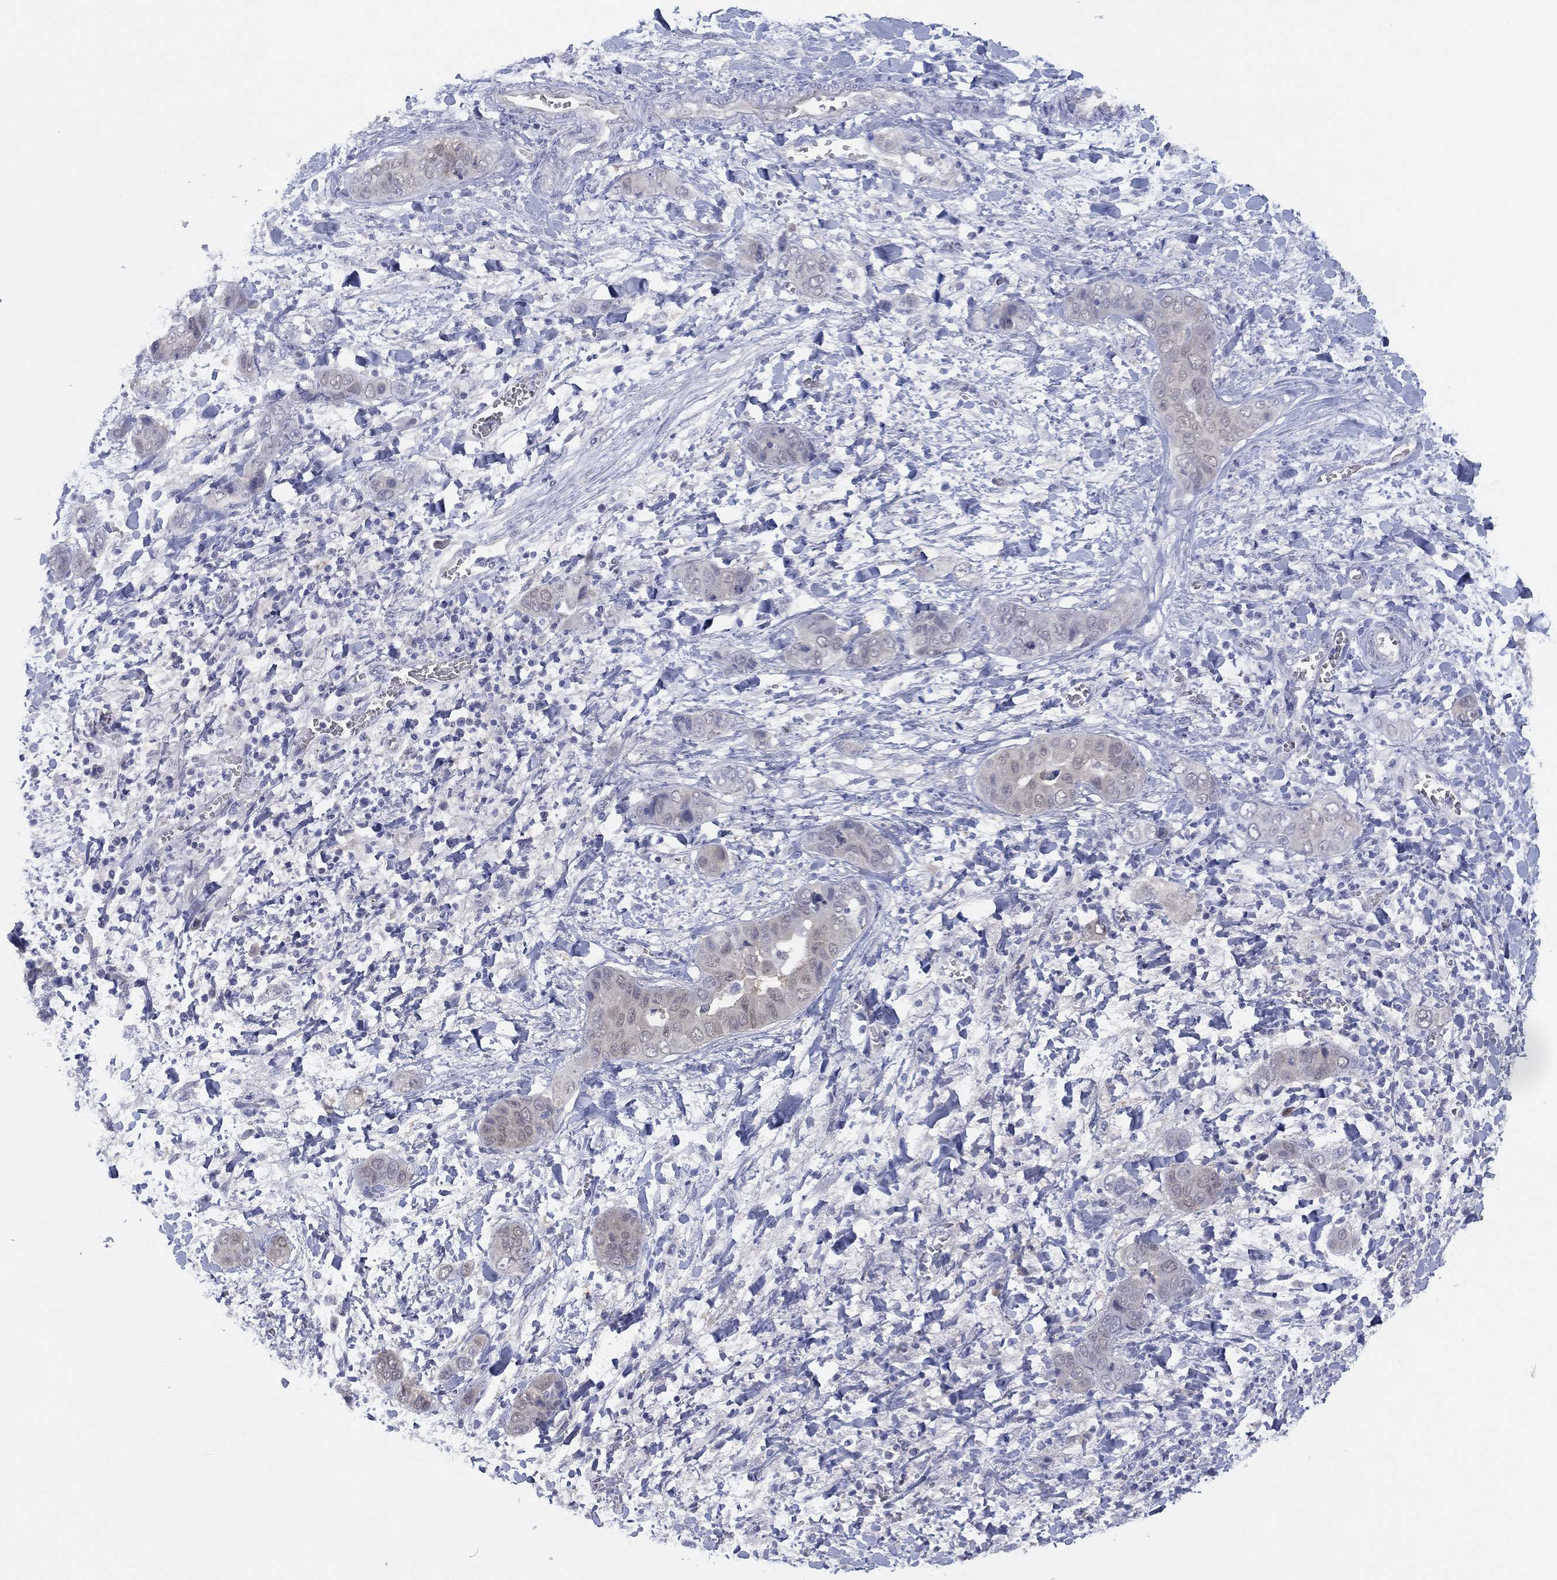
{"staining": {"intensity": "weak", "quantity": "<25%", "location": "cytoplasmic/membranous"}, "tissue": "liver cancer", "cell_type": "Tumor cells", "image_type": "cancer", "snomed": [{"axis": "morphology", "description": "Cholangiocarcinoma"}, {"axis": "topography", "description": "Liver"}], "caption": "High magnification brightfield microscopy of liver cholangiocarcinoma stained with DAB (3,3'-diaminobenzidine) (brown) and counterstained with hematoxylin (blue): tumor cells show no significant positivity.", "gene": "DDAH1", "patient": {"sex": "female", "age": 52}}